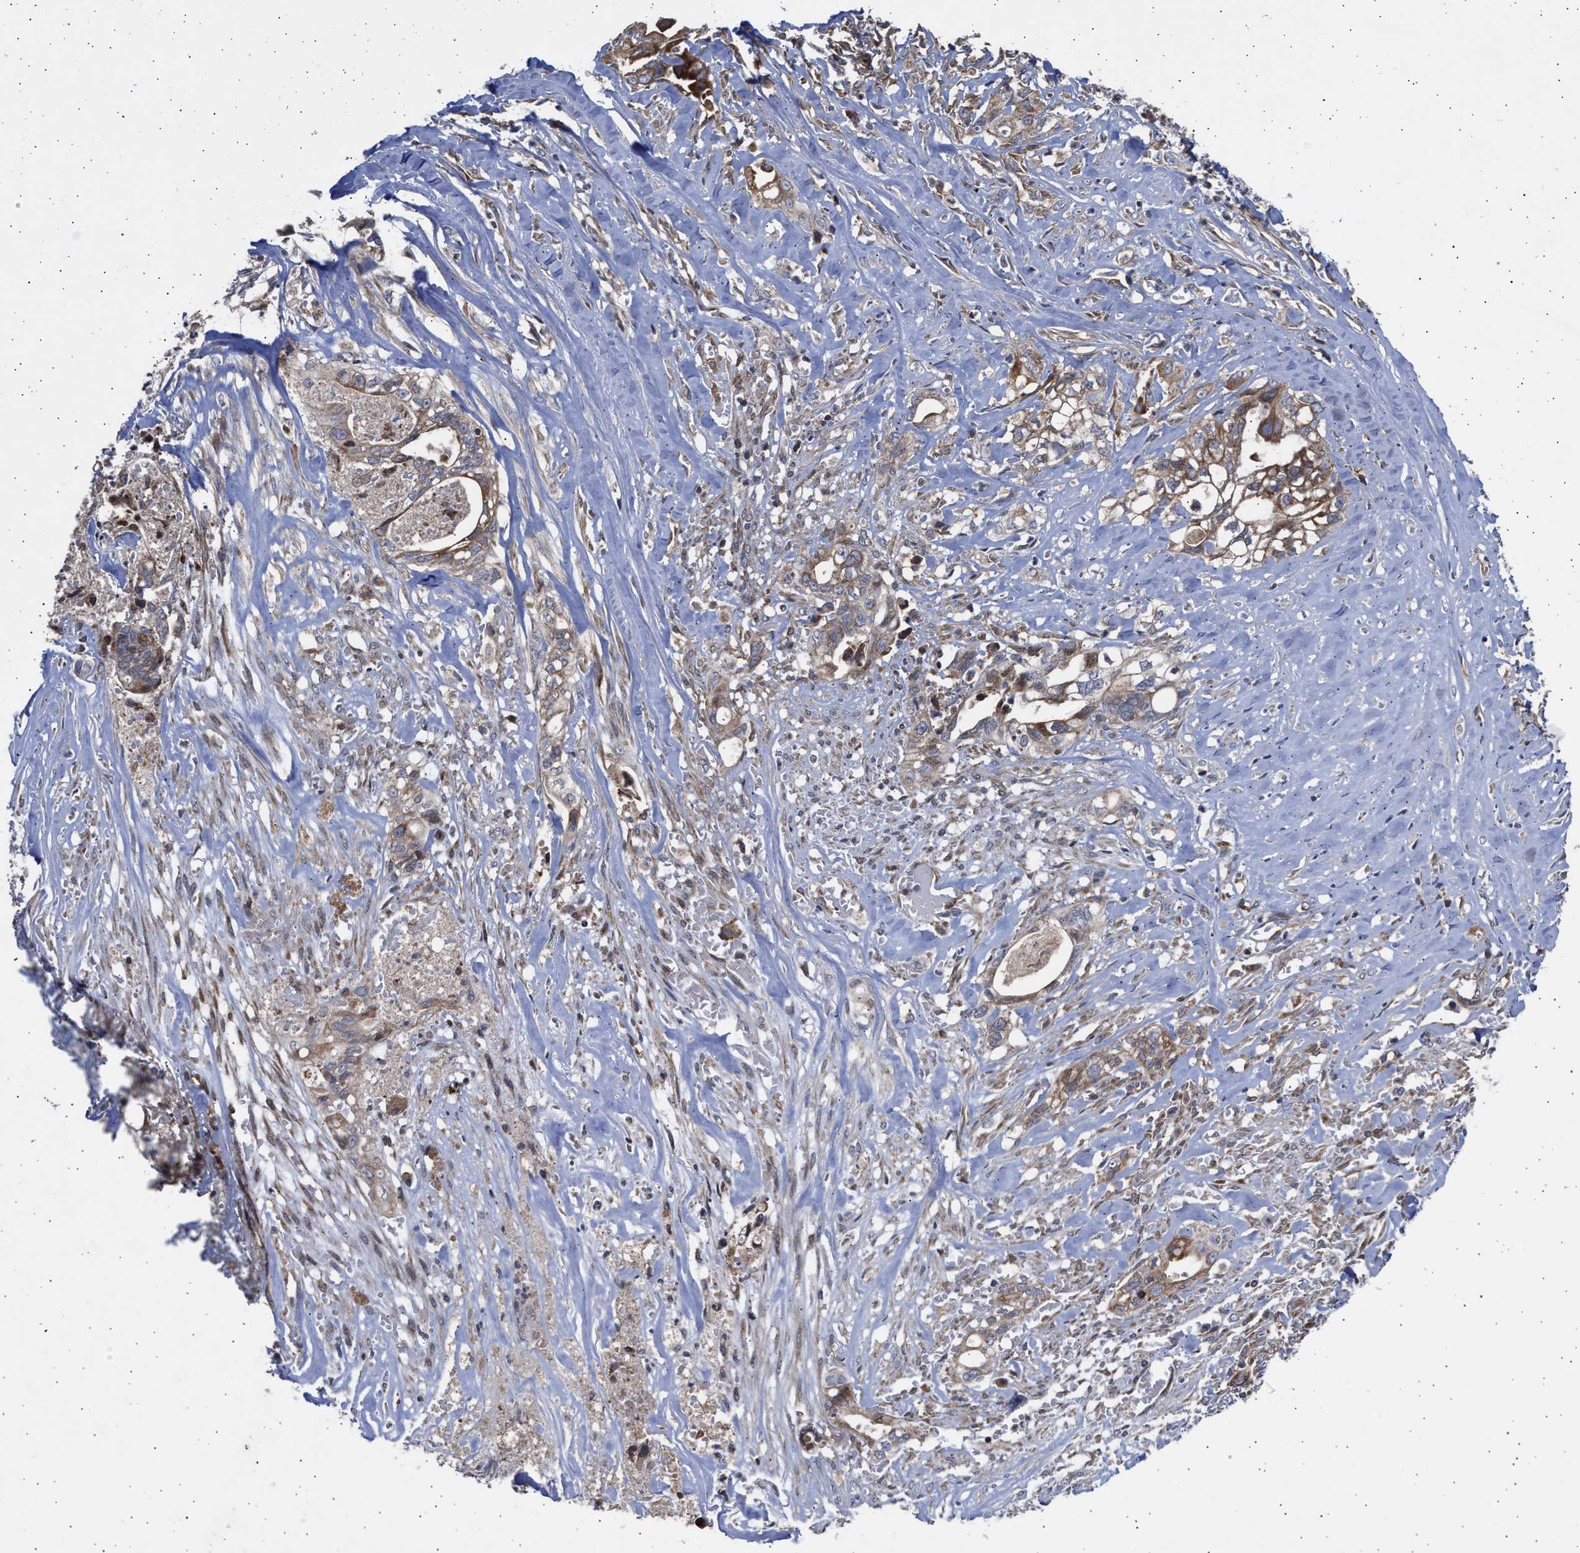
{"staining": {"intensity": "moderate", "quantity": ">75%", "location": "cytoplasmic/membranous"}, "tissue": "liver cancer", "cell_type": "Tumor cells", "image_type": "cancer", "snomed": [{"axis": "morphology", "description": "Cholangiocarcinoma"}, {"axis": "topography", "description": "Liver"}], "caption": "Liver cancer (cholangiocarcinoma) tissue demonstrates moderate cytoplasmic/membranous expression in approximately >75% of tumor cells (Brightfield microscopy of DAB IHC at high magnification).", "gene": "TTC19", "patient": {"sex": "female", "age": 70}}